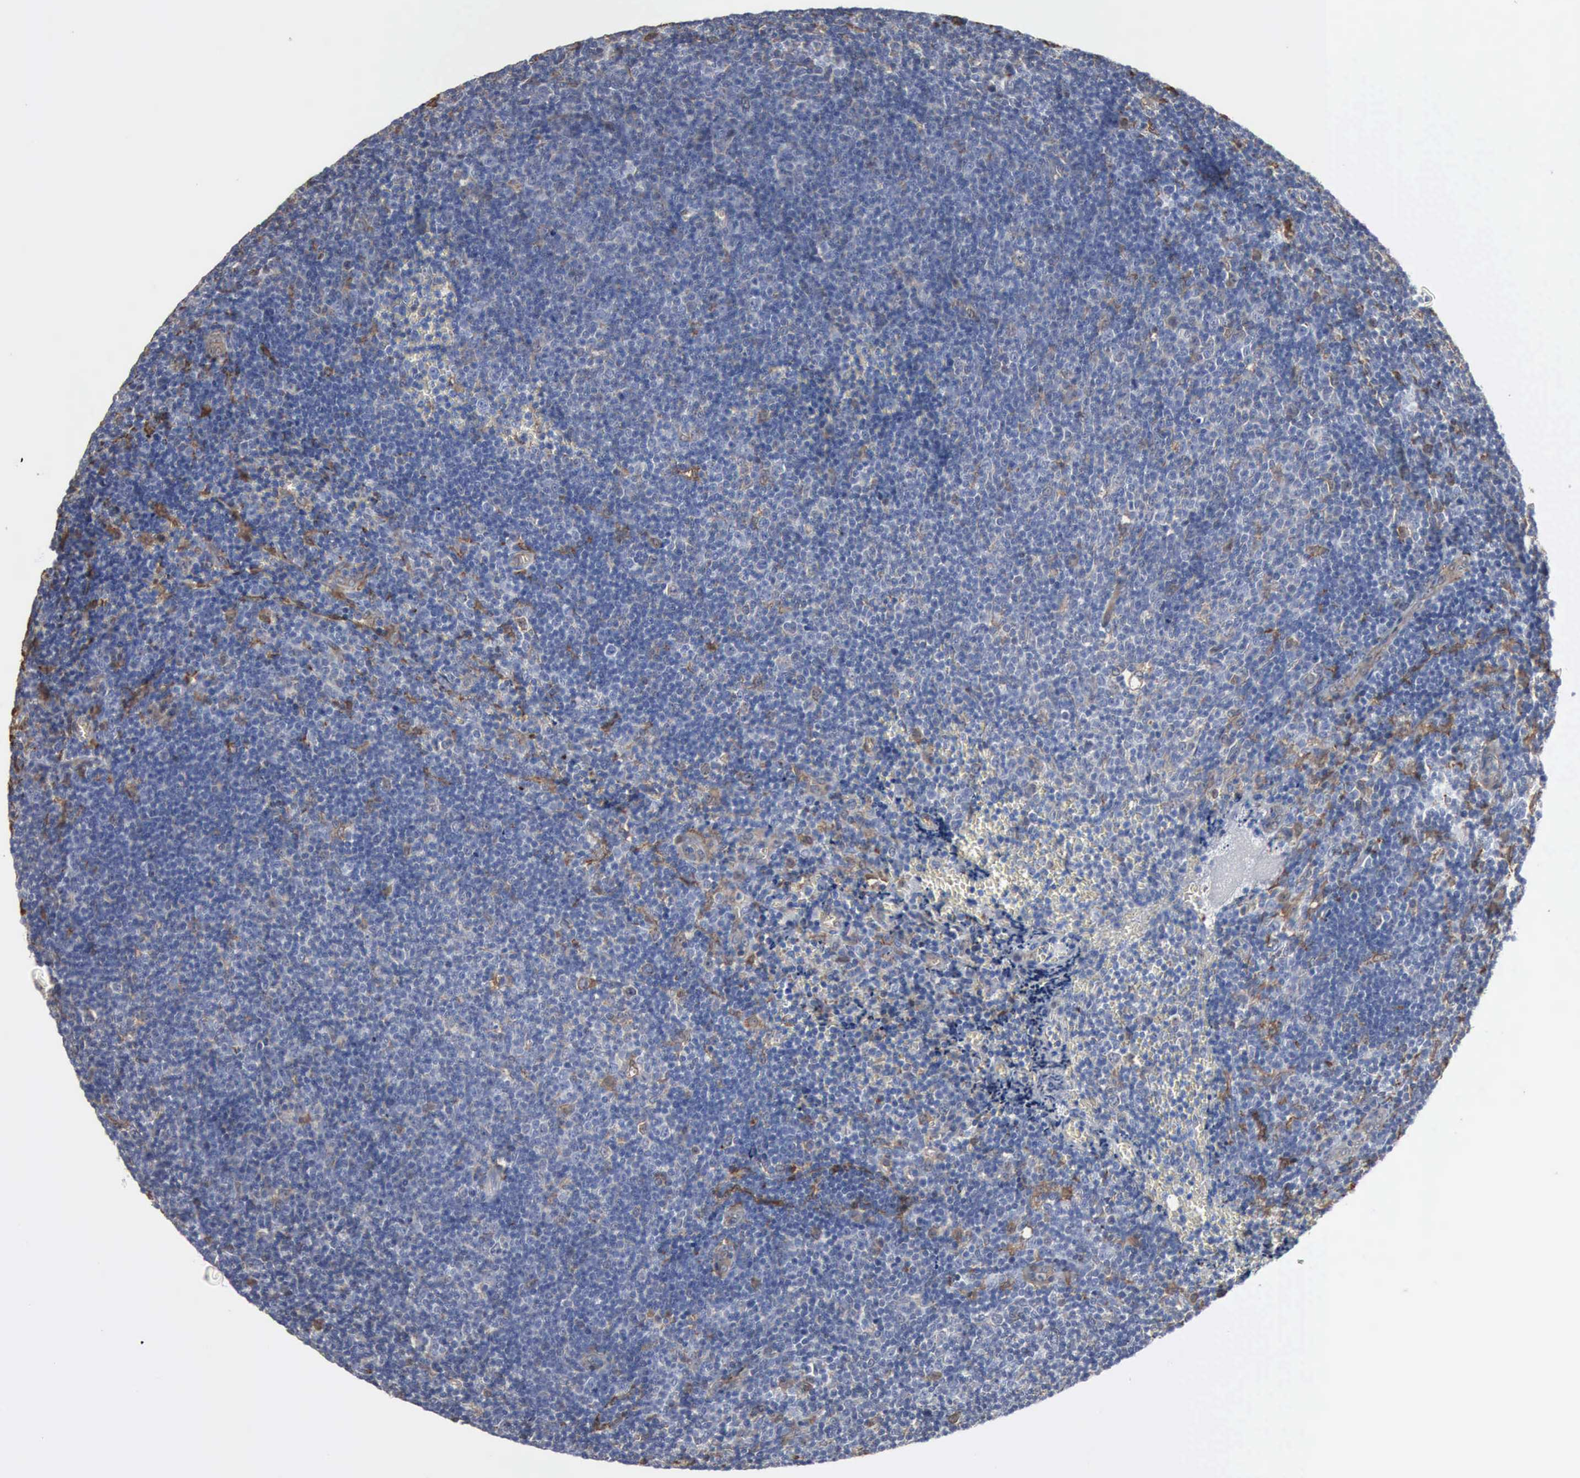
{"staining": {"intensity": "negative", "quantity": "none", "location": "none"}, "tissue": "lymphoma", "cell_type": "Tumor cells", "image_type": "cancer", "snomed": [{"axis": "morphology", "description": "Malignant lymphoma, non-Hodgkin's type, Low grade"}, {"axis": "topography", "description": "Lymph node"}], "caption": "Tumor cells show no significant protein staining in lymphoma.", "gene": "FSCN1", "patient": {"sex": "male", "age": 49}}